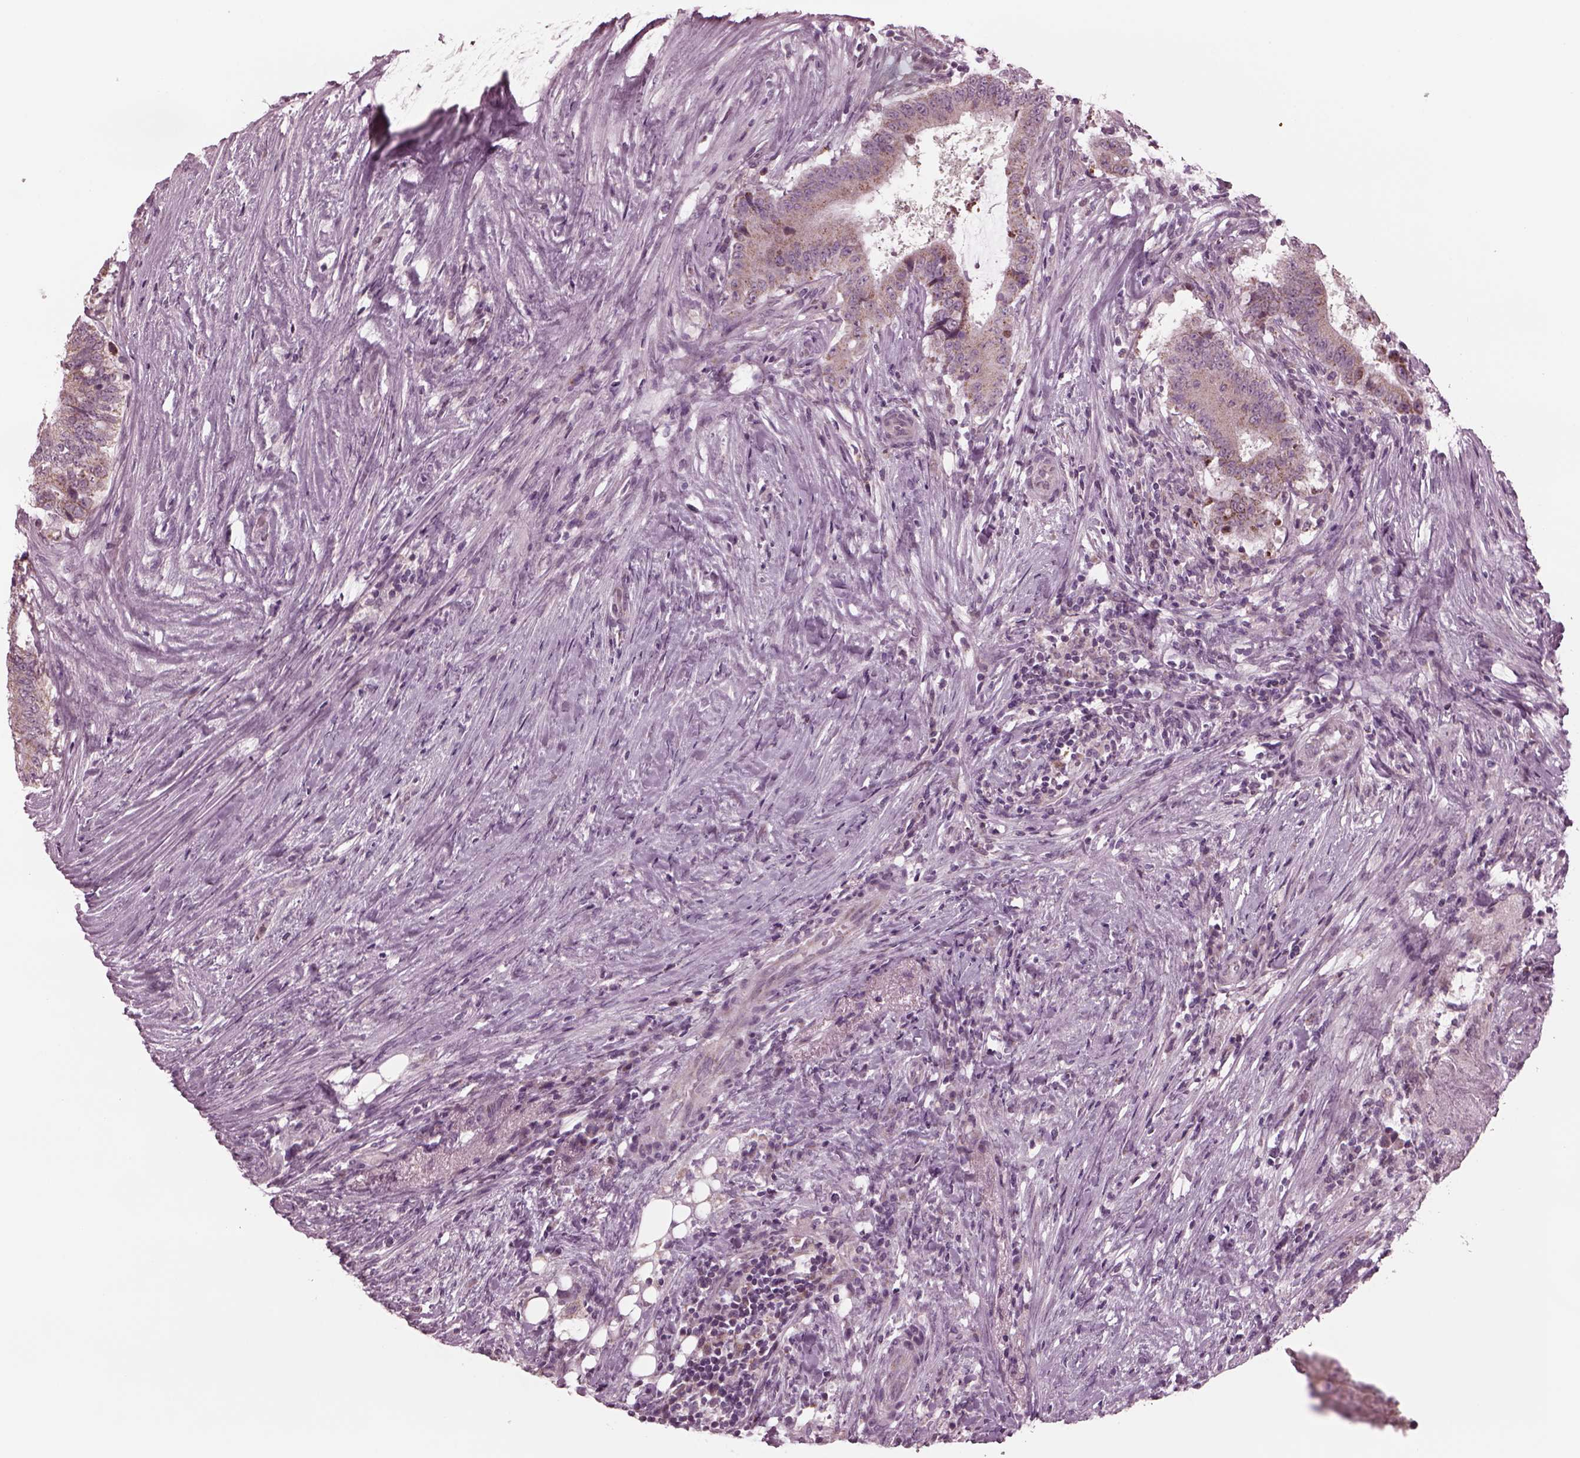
{"staining": {"intensity": "moderate", "quantity": ">75%", "location": "cytoplasmic/membranous"}, "tissue": "colorectal cancer", "cell_type": "Tumor cells", "image_type": "cancer", "snomed": [{"axis": "morphology", "description": "Adenocarcinoma, NOS"}, {"axis": "topography", "description": "Colon"}], "caption": "A brown stain shows moderate cytoplasmic/membranous positivity of a protein in colorectal adenocarcinoma tumor cells.", "gene": "CELSR3", "patient": {"sex": "female", "age": 43}}